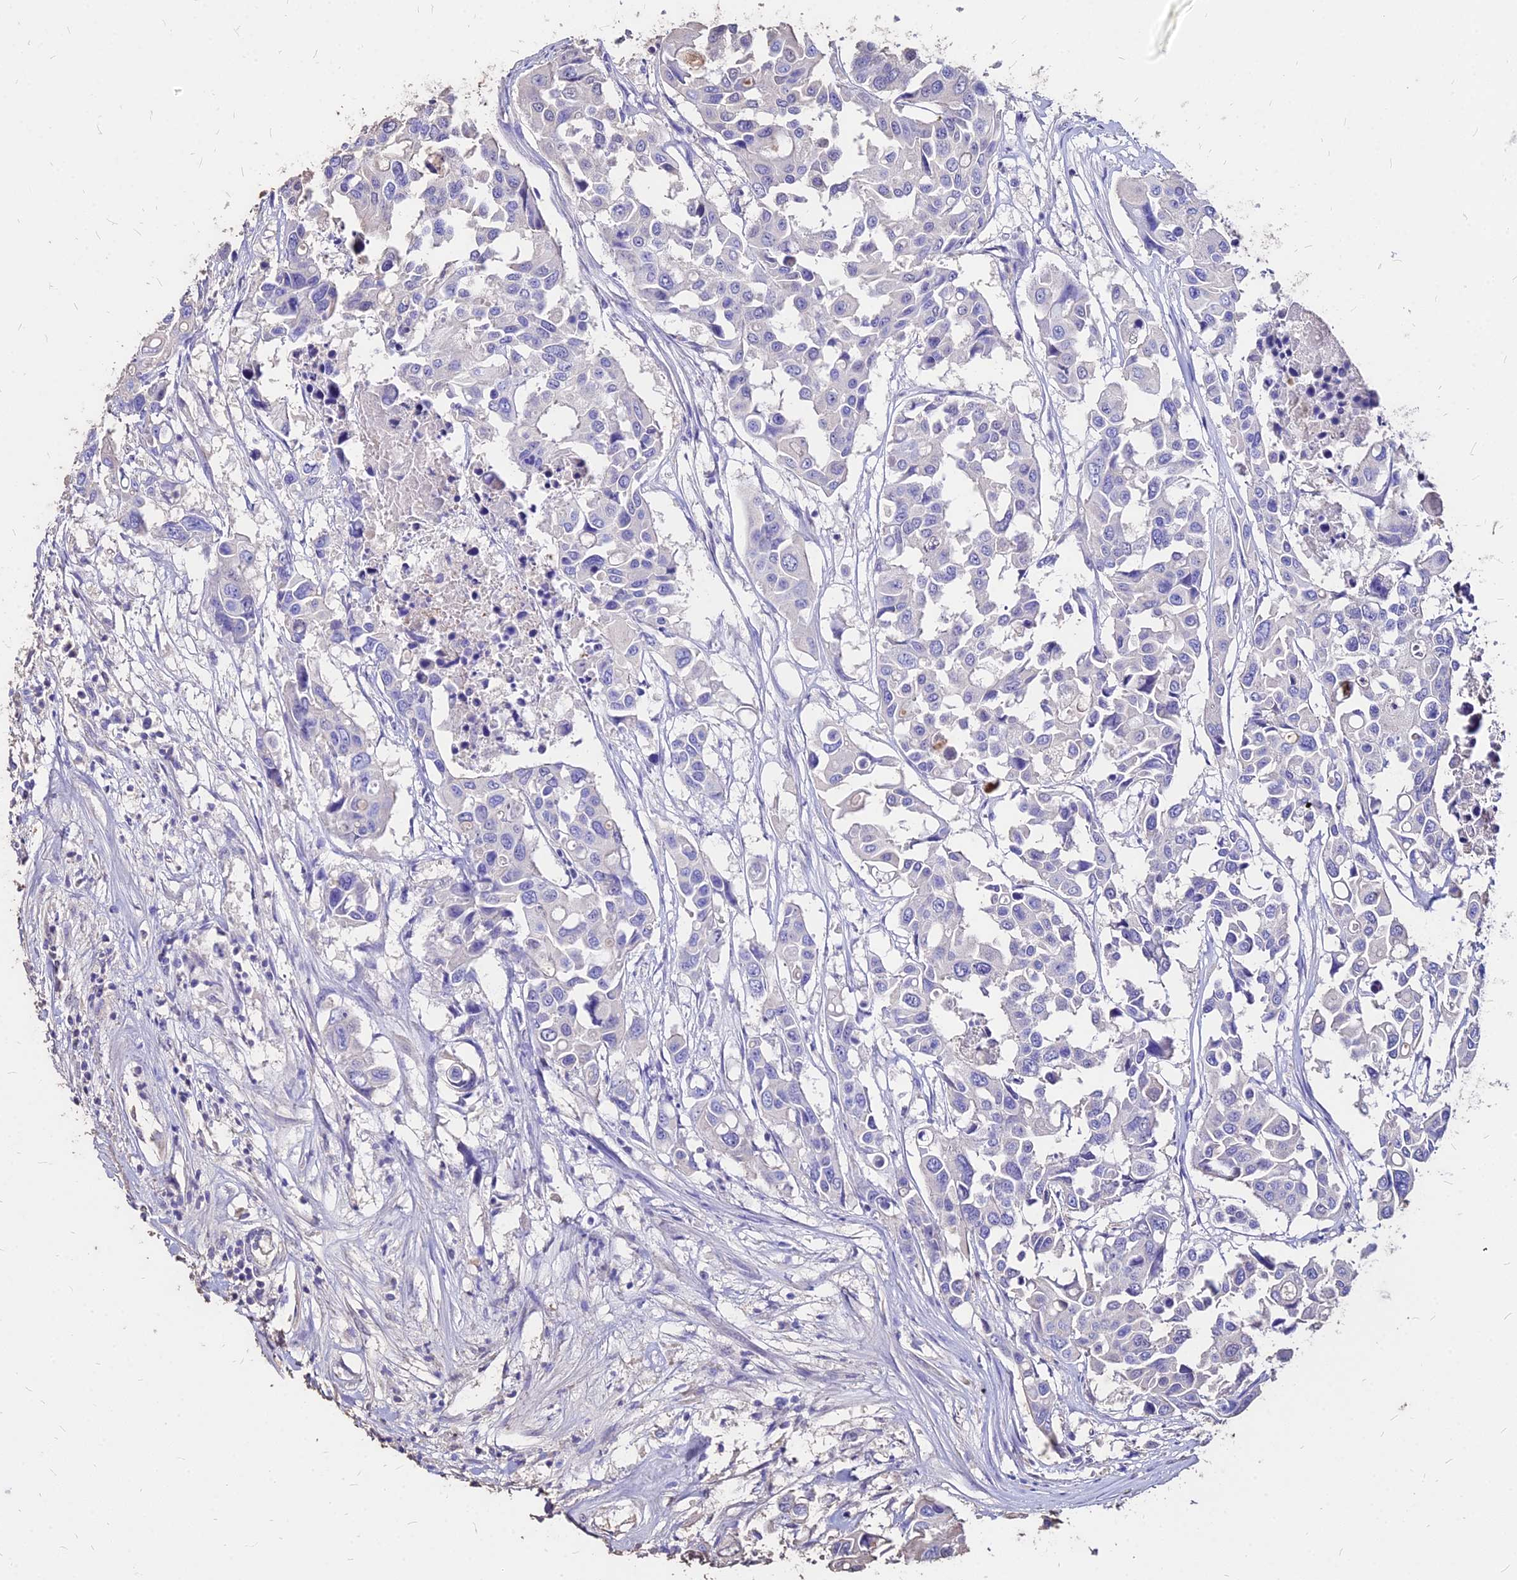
{"staining": {"intensity": "negative", "quantity": "none", "location": "none"}, "tissue": "colorectal cancer", "cell_type": "Tumor cells", "image_type": "cancer", "snomed": [{"axis": "morphology", "description": "Adenocarcinoma, NOS"}, {"axis": "topography", "description": "Colon"}], "caption": "Adenocarcinoma (colorectal) was stained to show a protein in brown. There is no significant positivity in tumor cells. The staining was performed using DAB (3,3'-diaminobenzidine) to visualize the protein expression in brown, while the nuclei were stained in blue with hematoxylin (Magnification: 20x).", "gene": "NME5", "patient": {"sex": "male", "age": 77}}